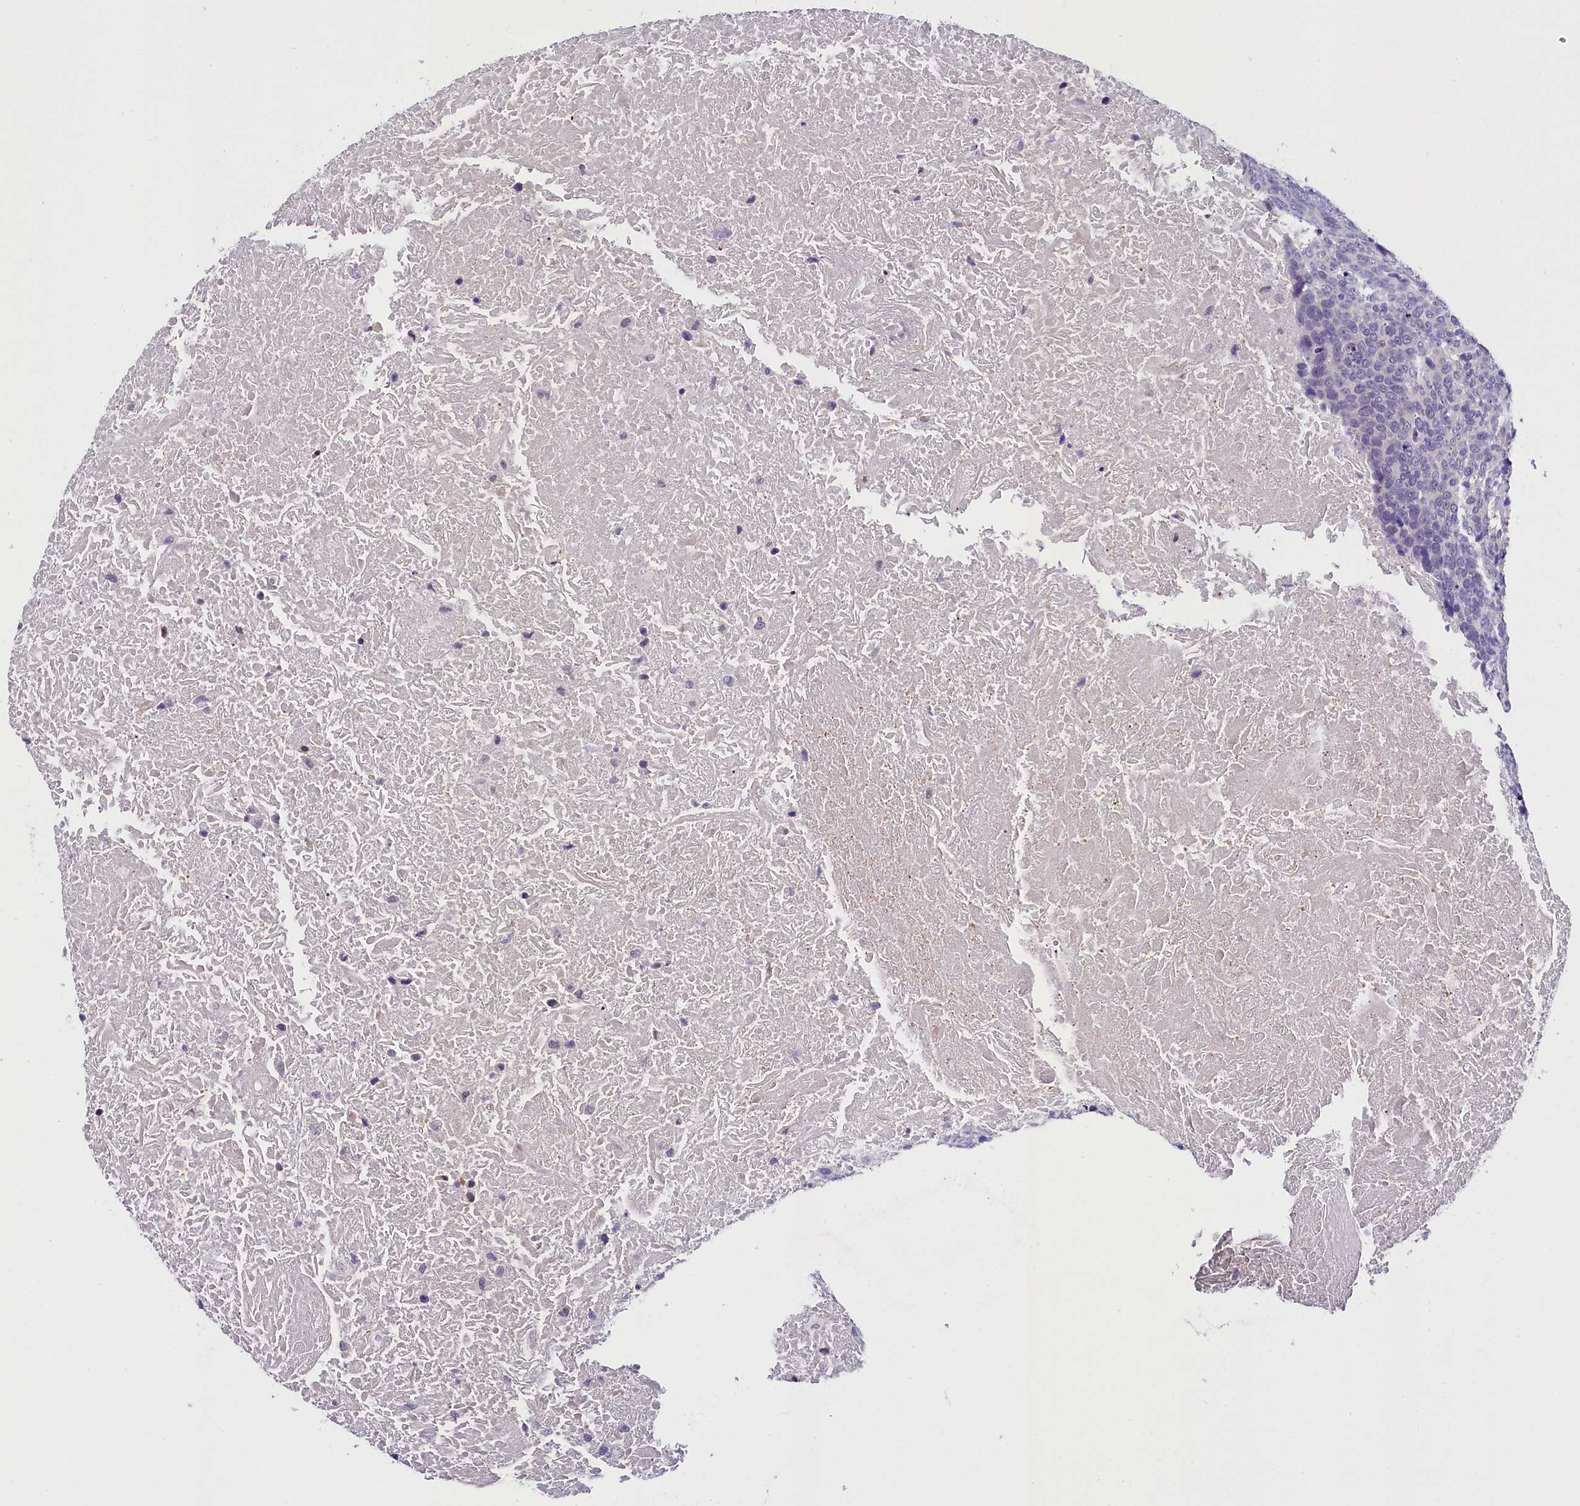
{"staining": {"intensity": "negative", "quantity": "none", "location": "none"}, "tissue": "head and neck cancer", "cell_type": "Tumor cells", "image_type": "cancer", "snomed": [{"axis": "morphology", "description": "Squamous cell carcinoma, NOS"}, {"axis": "morphology", "description": "Squamous cell carcinoma, metastatic, NOS"}, {"axis": "topography", "description": "Lymph node"}, {"axis": "topography", "description": "Head-Neck"}], "caption": "Immunohistochemistry (IHC) photomicrograph of neoplastic tissue: human head and neck cancer stained with DAB shows no significant protein expression in tumor cells. (Brightfield microscopy of DAB (3,3'-diaminobenzidine) immunohistochemistry (IHC) at high magnification).", "gene": "IQCN", "patient": {"sex": "male", "age": 62}}